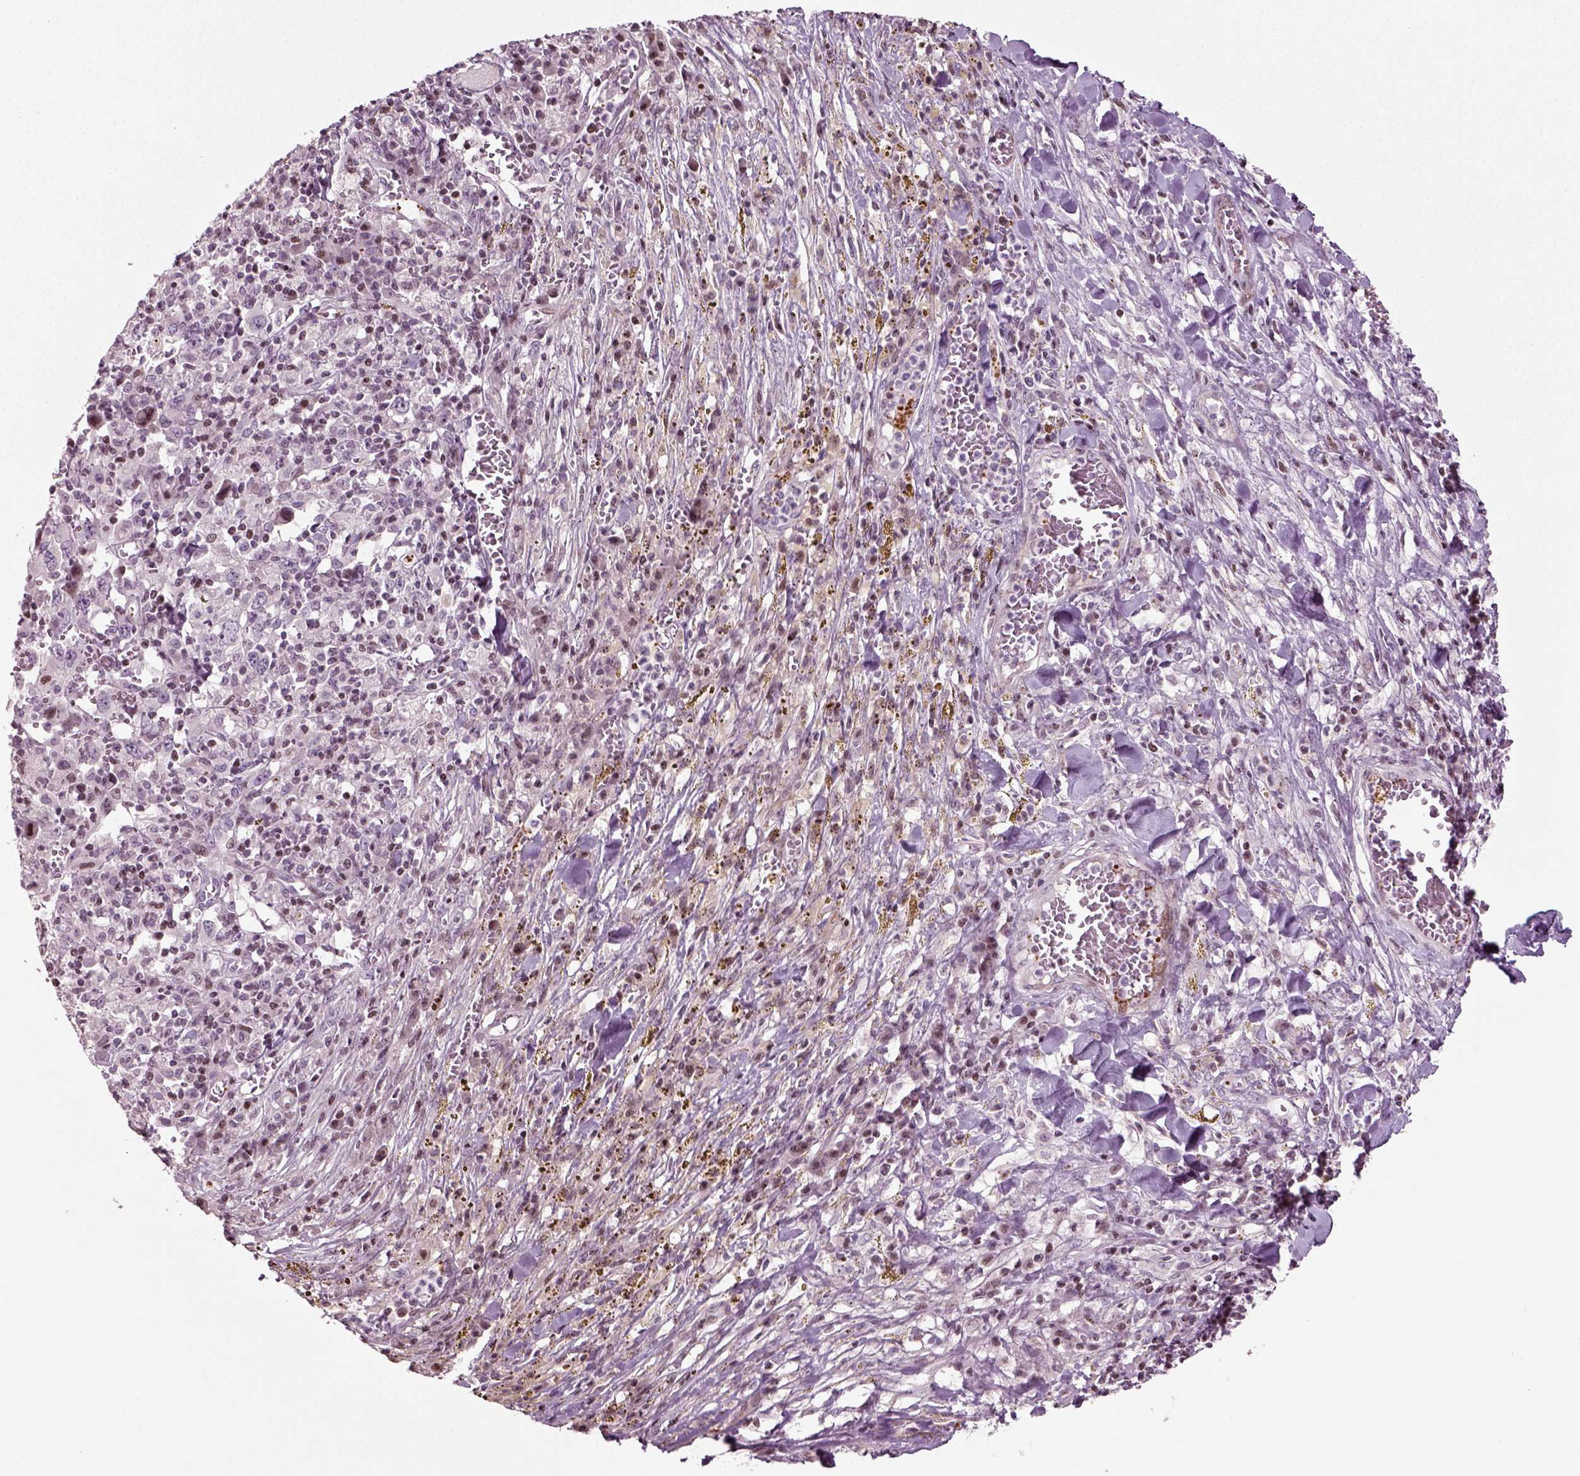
{"staining": {"intensity": "negative", "quantity": "none", "location": "none"}, "tissue": "melanoma", "cell_type": "Tumor cells", "image_type": "cancer", "snomed": [{"axis": "morphology", "description": "Malignant melanoma, NOS"}, {"axis": "topography", "description": "Skin"}], "caption": "DAB (3,3'-diaminobenzidine) immunohistochemical staining of melanoma demonstrates no significant staining in tumor cells.", "gene": "HEYL", "patient": {"sex": "female", "age": 91}}